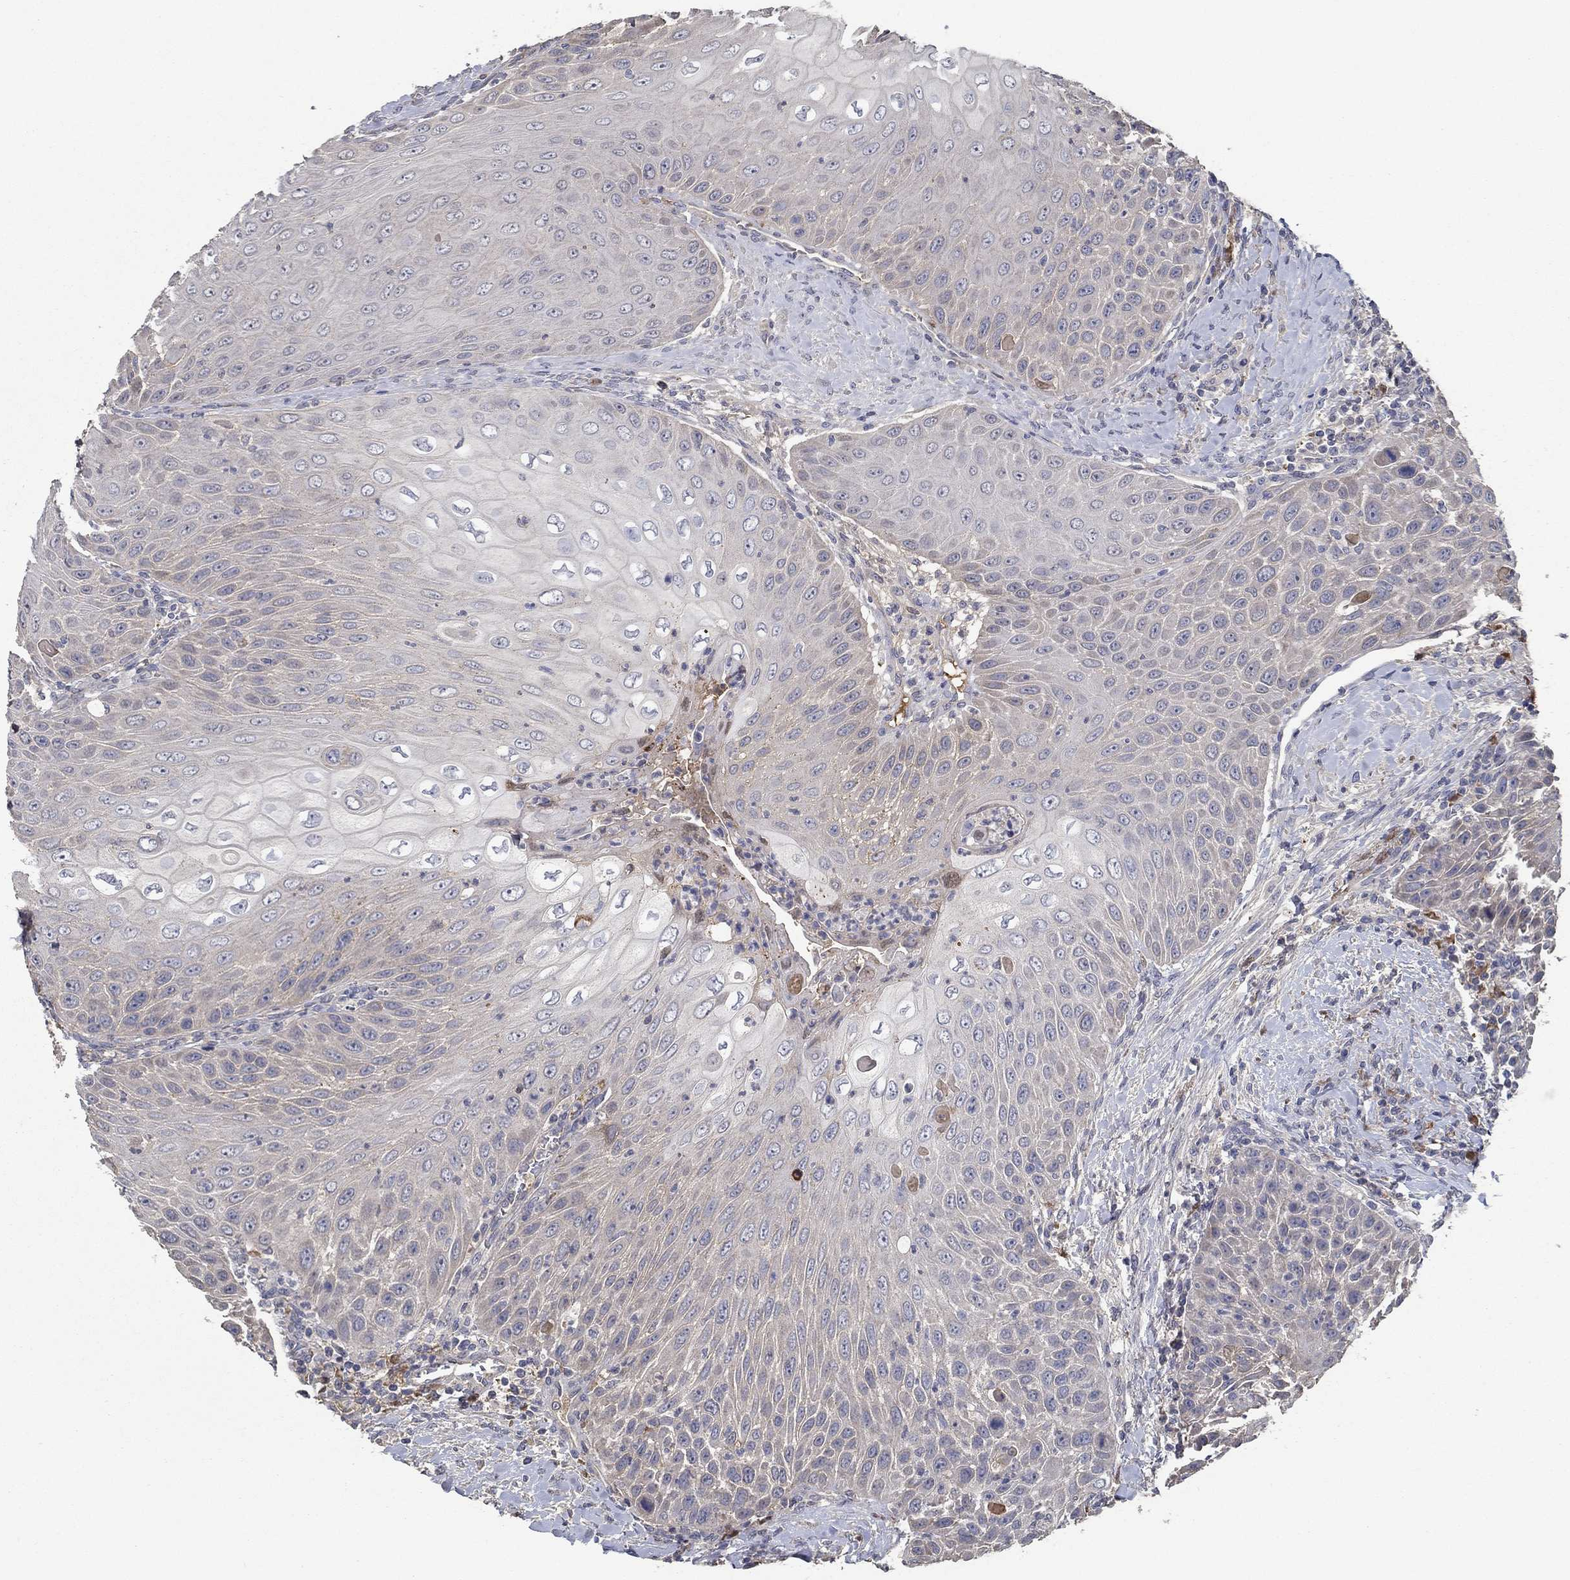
{"staining": {"intensity": "negative", "quantity": "none", "location": "none"}, "tissue": "head and neck cancer", "cell_type": "Tumor cells", "image_type": "cancer", "snomed": [{"axis": "morphology", "description": "Squamous cell carcinoma, NOS"}, {"axis": "topography", "description": "Head-Neck"}], "caption": "Protein analysis of head and neck cancer (squamous cell carcinoma) demonstrates no significant positivity in tumor cells.", "gene": "IL10", "patient": {"sex": "male", "age": 69}}